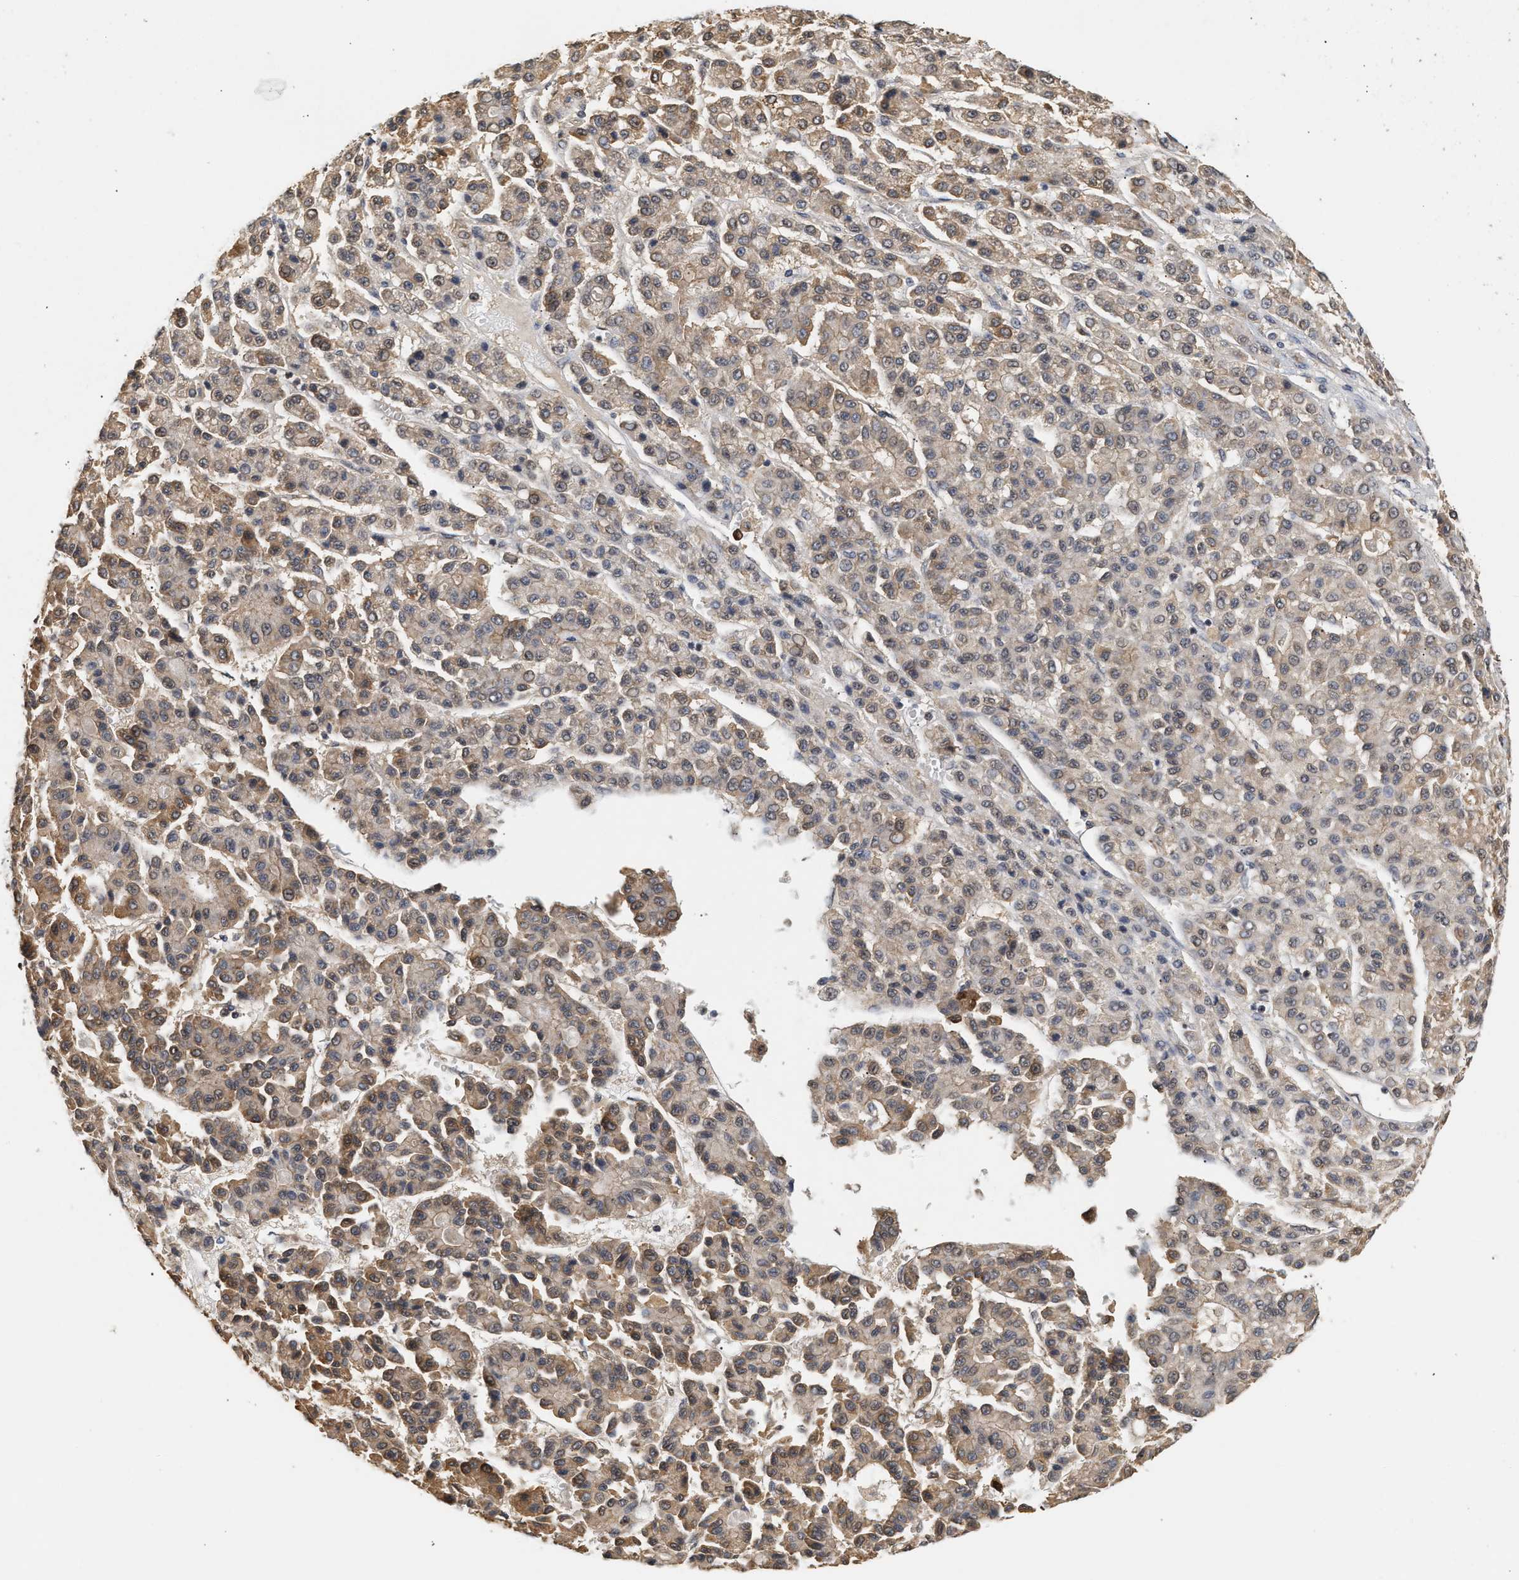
{"staining": {"intensity": "weak", "quantity": ">75%", "location": "cytoplasmic/membranous"}, "tissue": "liver cancer", "cell_type": "Tumor cells", "image_type": "cancer", "snomed": [{"axis": "morphology", "description": "Carcinoma, Hepatocellular, NOS"}, {"axis": "topography", "description": "Liver"}], "caption": "Protein staining of liver hepatocellular carcinoma tissue demonstrates weak cytoplasmic/membranous staining in approximately >75% of tumor cells.", "gene": "ABHD5", "patient": {"sex": "male", "age": 70}}